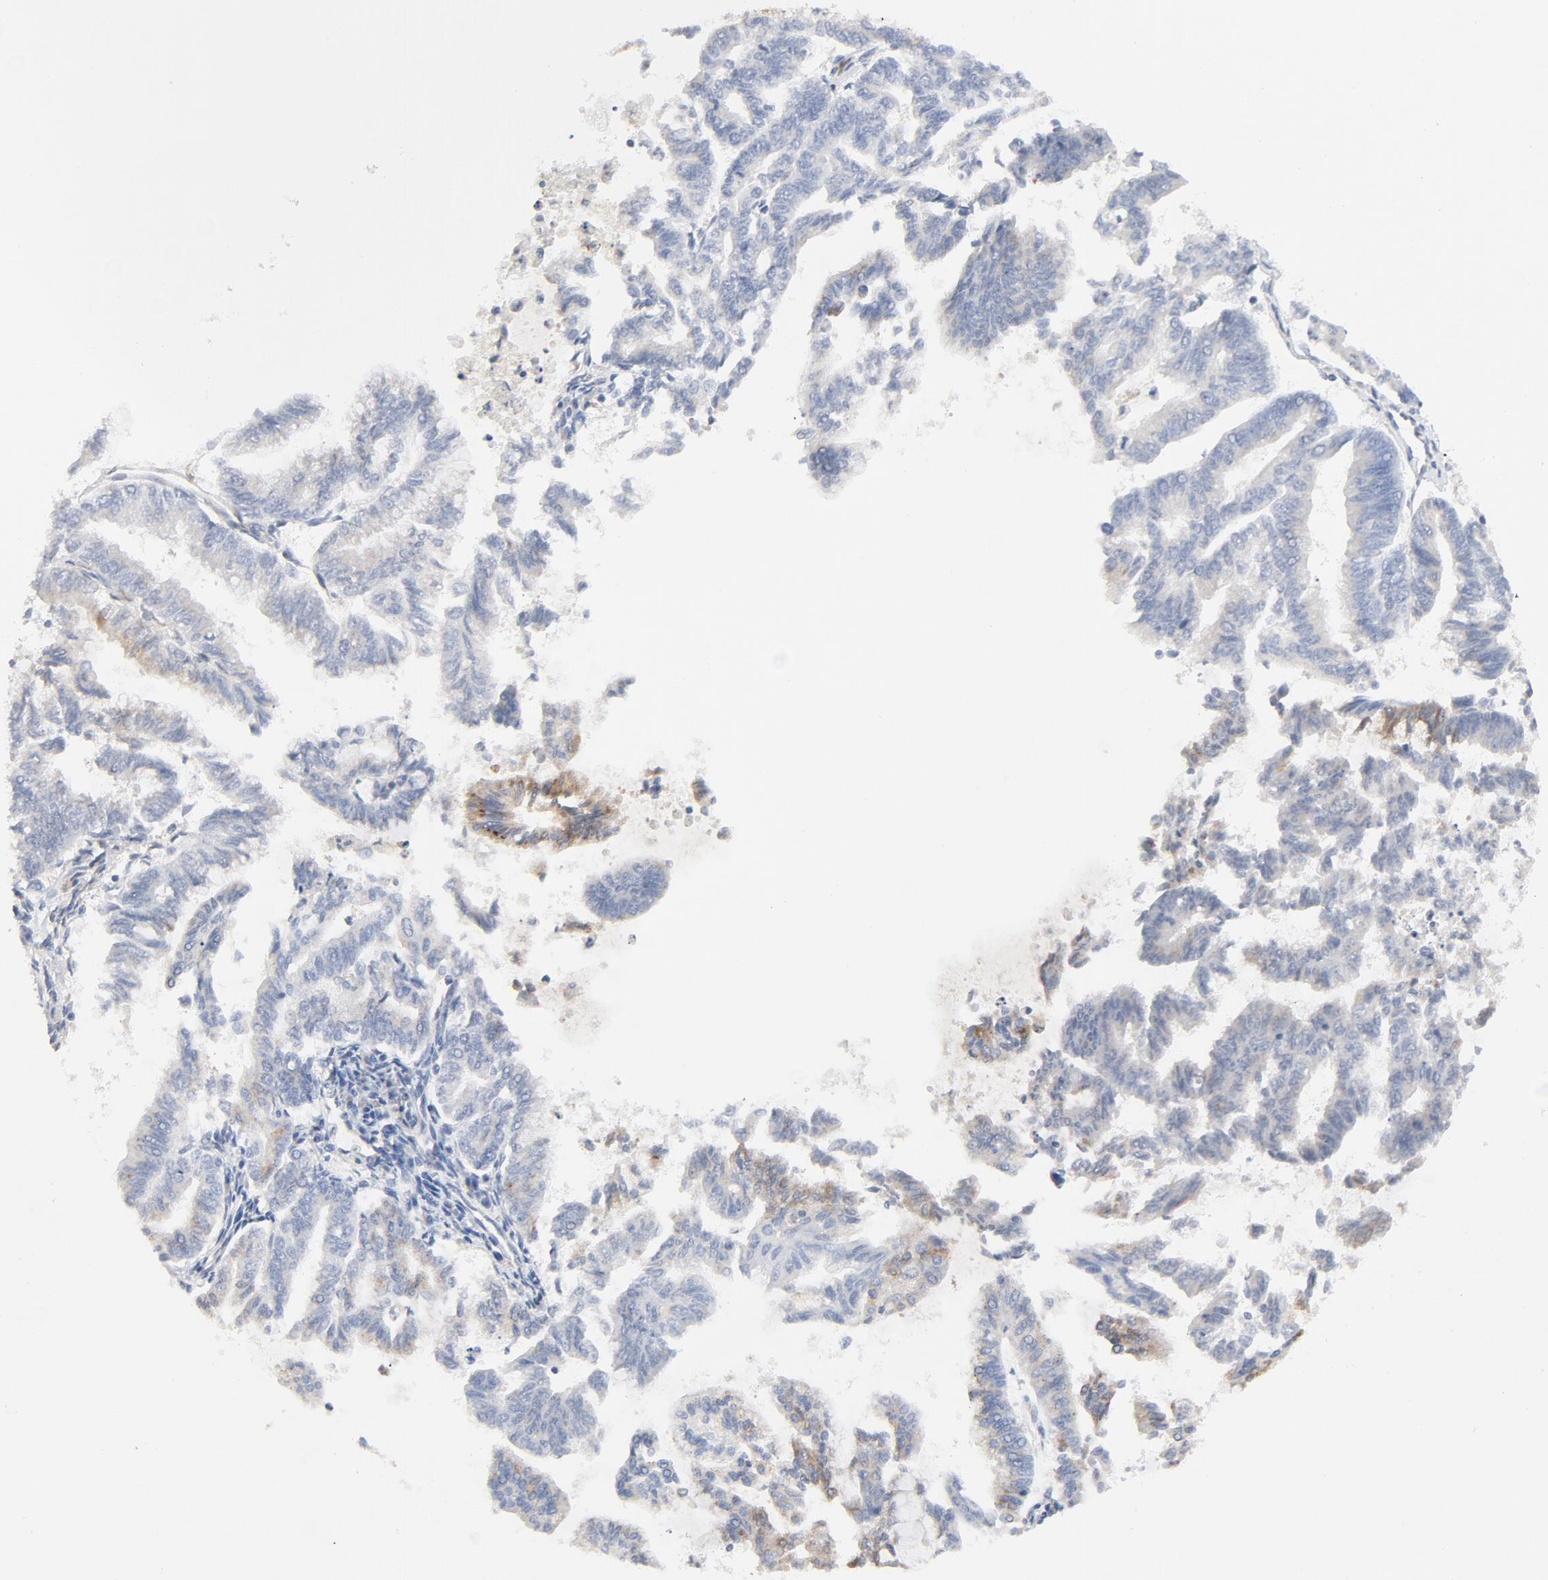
{"staining": {"intensity": "weak", "quantity": "<25%", "location": "cytoplasmic/membranous"}, "tissue": "endometrial cancer", "cell_type": "Tumor cells", "image_type": "cancer", "snomed": [{"axis": "morphology", "description": "Adenocarcinoma, NOS"}, {"axis": "topography", "description": "Endometrium"}], "caption": "Tumor cells show no significant staining in adenocarcinoma (endometrial).", "gene": "RABEP1", "patient": {"sex": "female", "age": 79}}